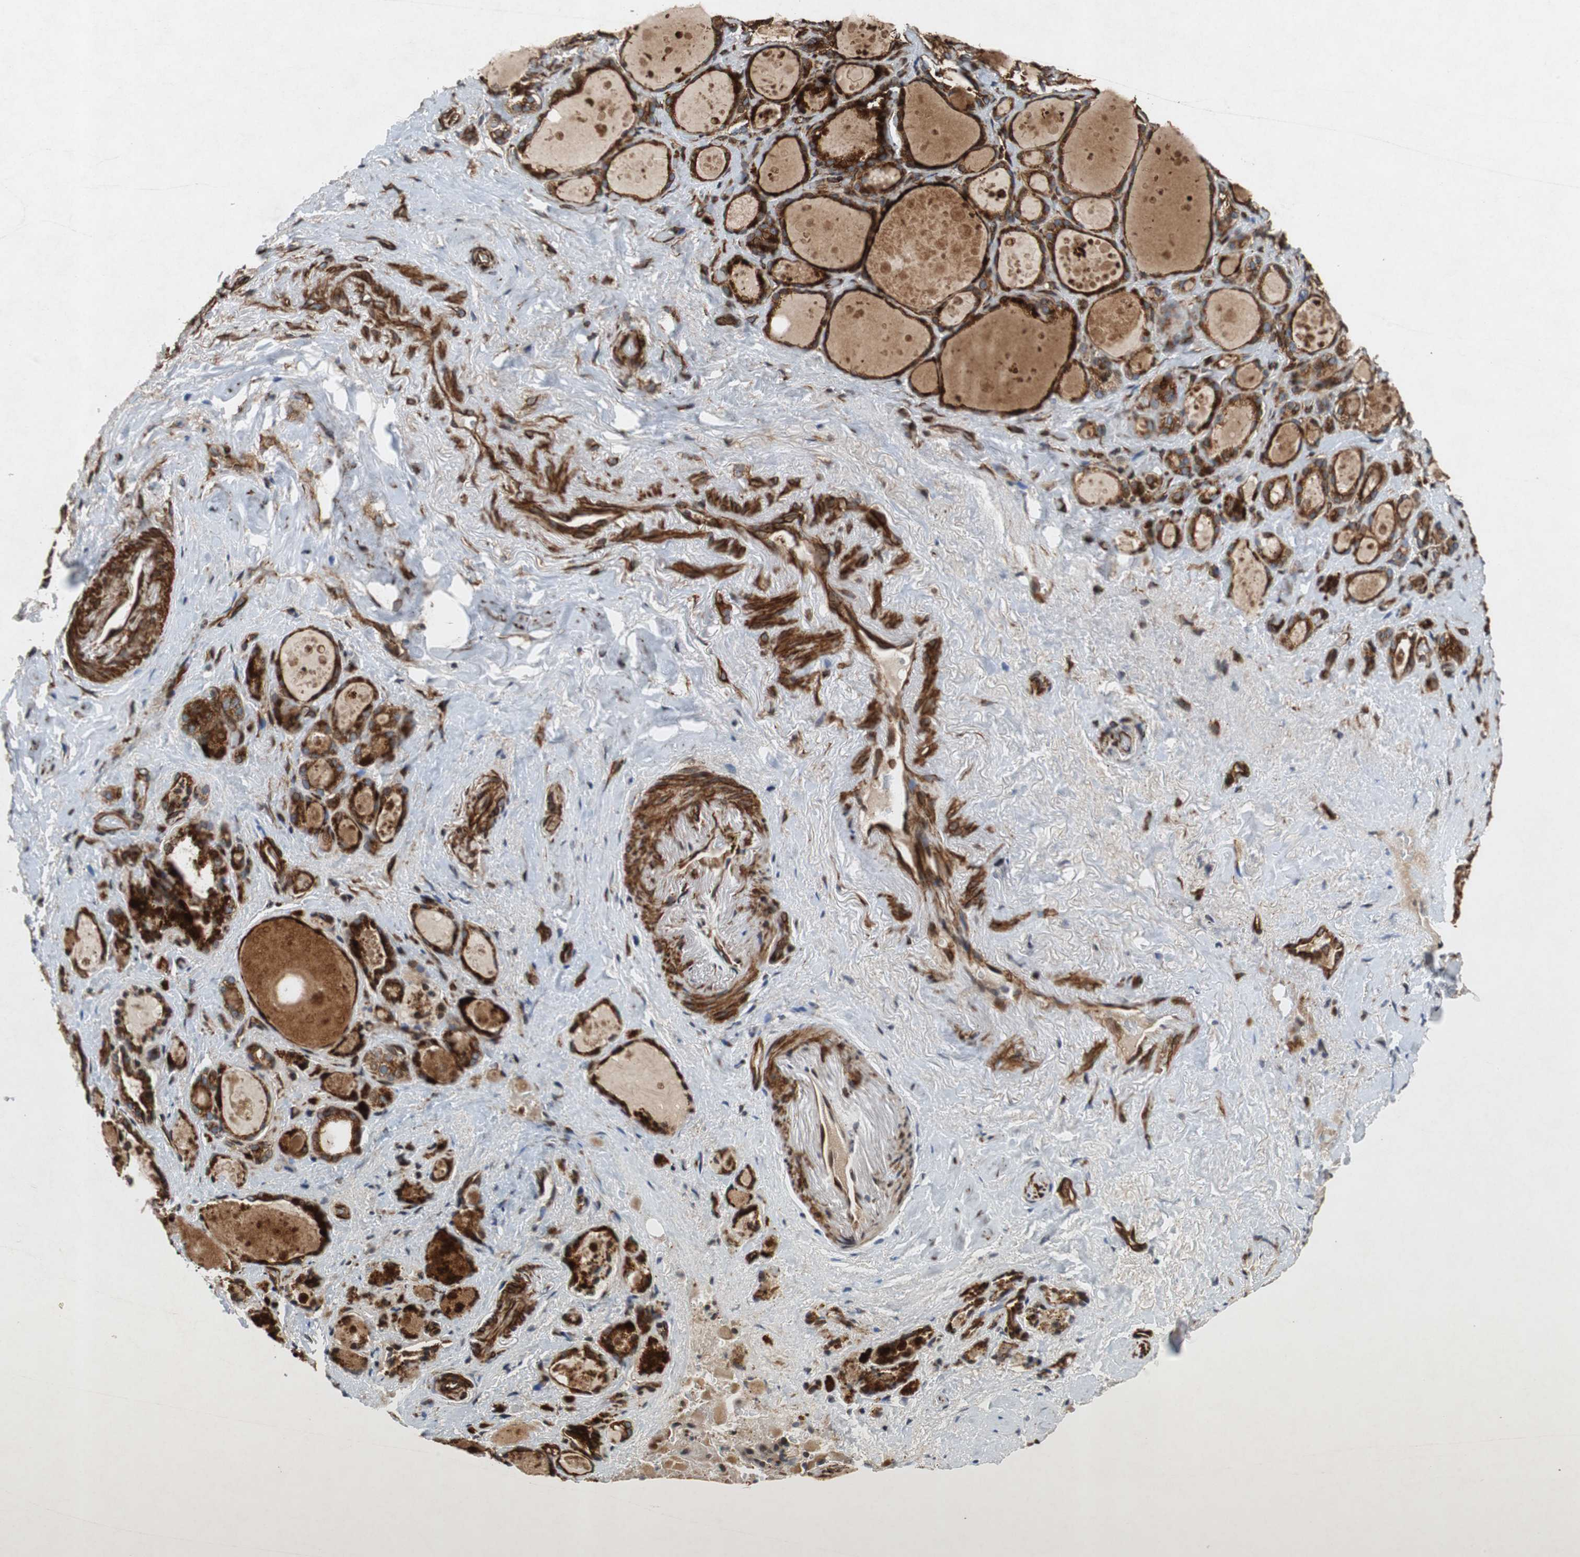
{"staining": {"intensity": "strong", "quantity": ">75%", "location": "cytoplasmic/membranous"}, "tissue": "thyroid gland", "cell_type": "Glandular cells", "image_type": "normal", "snomed": [{"axis": "morphology", "description": "Normal tissue, NOS"}, {"axis": "topography", "description": "Thyroid gland"}], "caption": "A histopathology image of human thyroid gland stained for a protein displays strong cytoplasmic/membranous brown staining in glandular cells. Immunohistochemistry stains the protein in brown and the nuclei are stained blue.", "gene": "TUBA4A", "patient": {"sex": "female", "age": 75}}